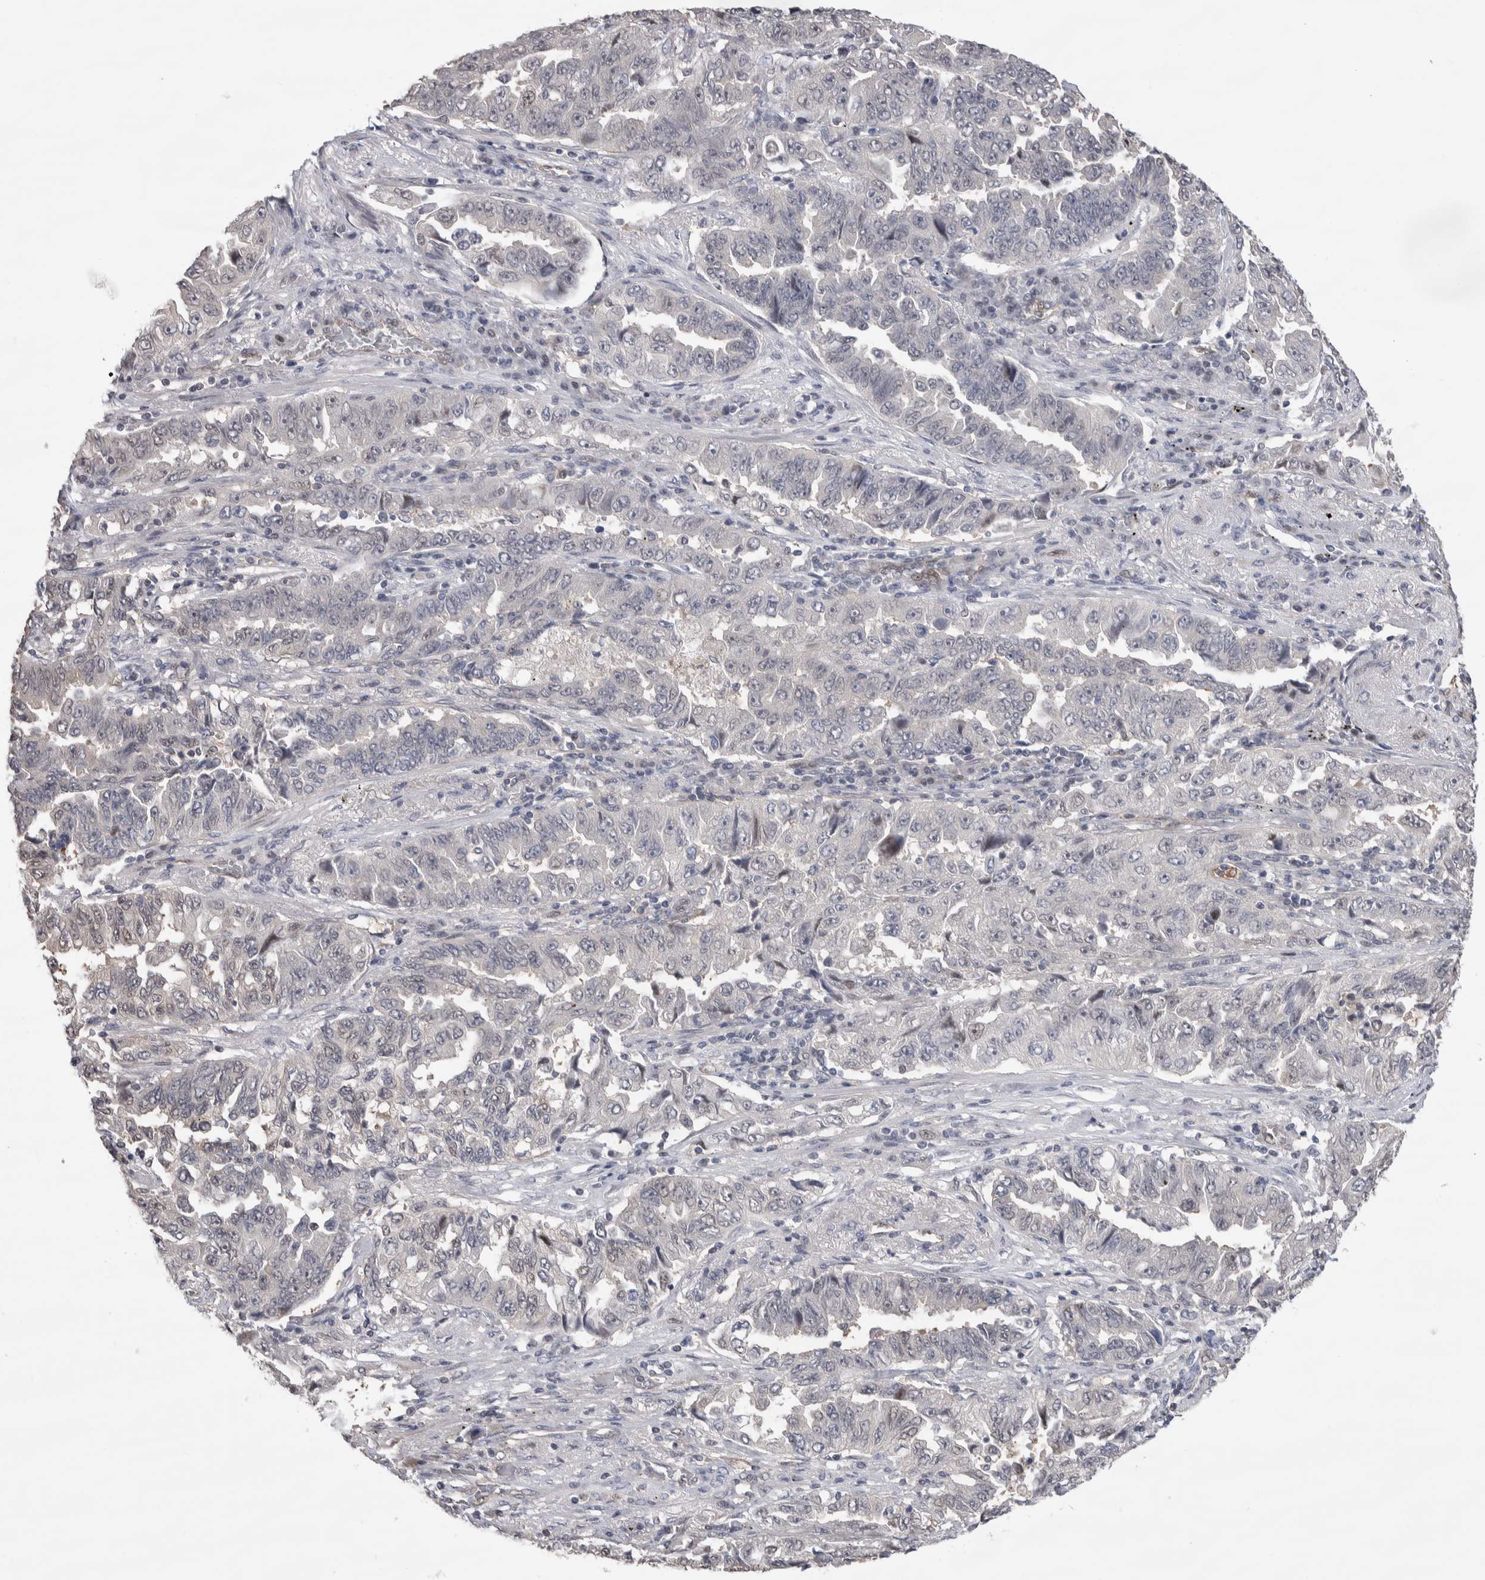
{"staining": {"intensity": "negative", "quantity": "none", "location": "none"}, "tissue": "lung cancer", "cell_type": "Tumor cells", "image_type": "cancer", "snomed": [{"axis": "morphology", "description": "Adenocarcinoma, NOS"}, {"axis": "topography", "description": "Lung"}], "caption": "Tumor cells are negative for brown protein staining in lung cancer.", "gene": "ZBTB49", "patient": {"sex": "female", "age": 51}}